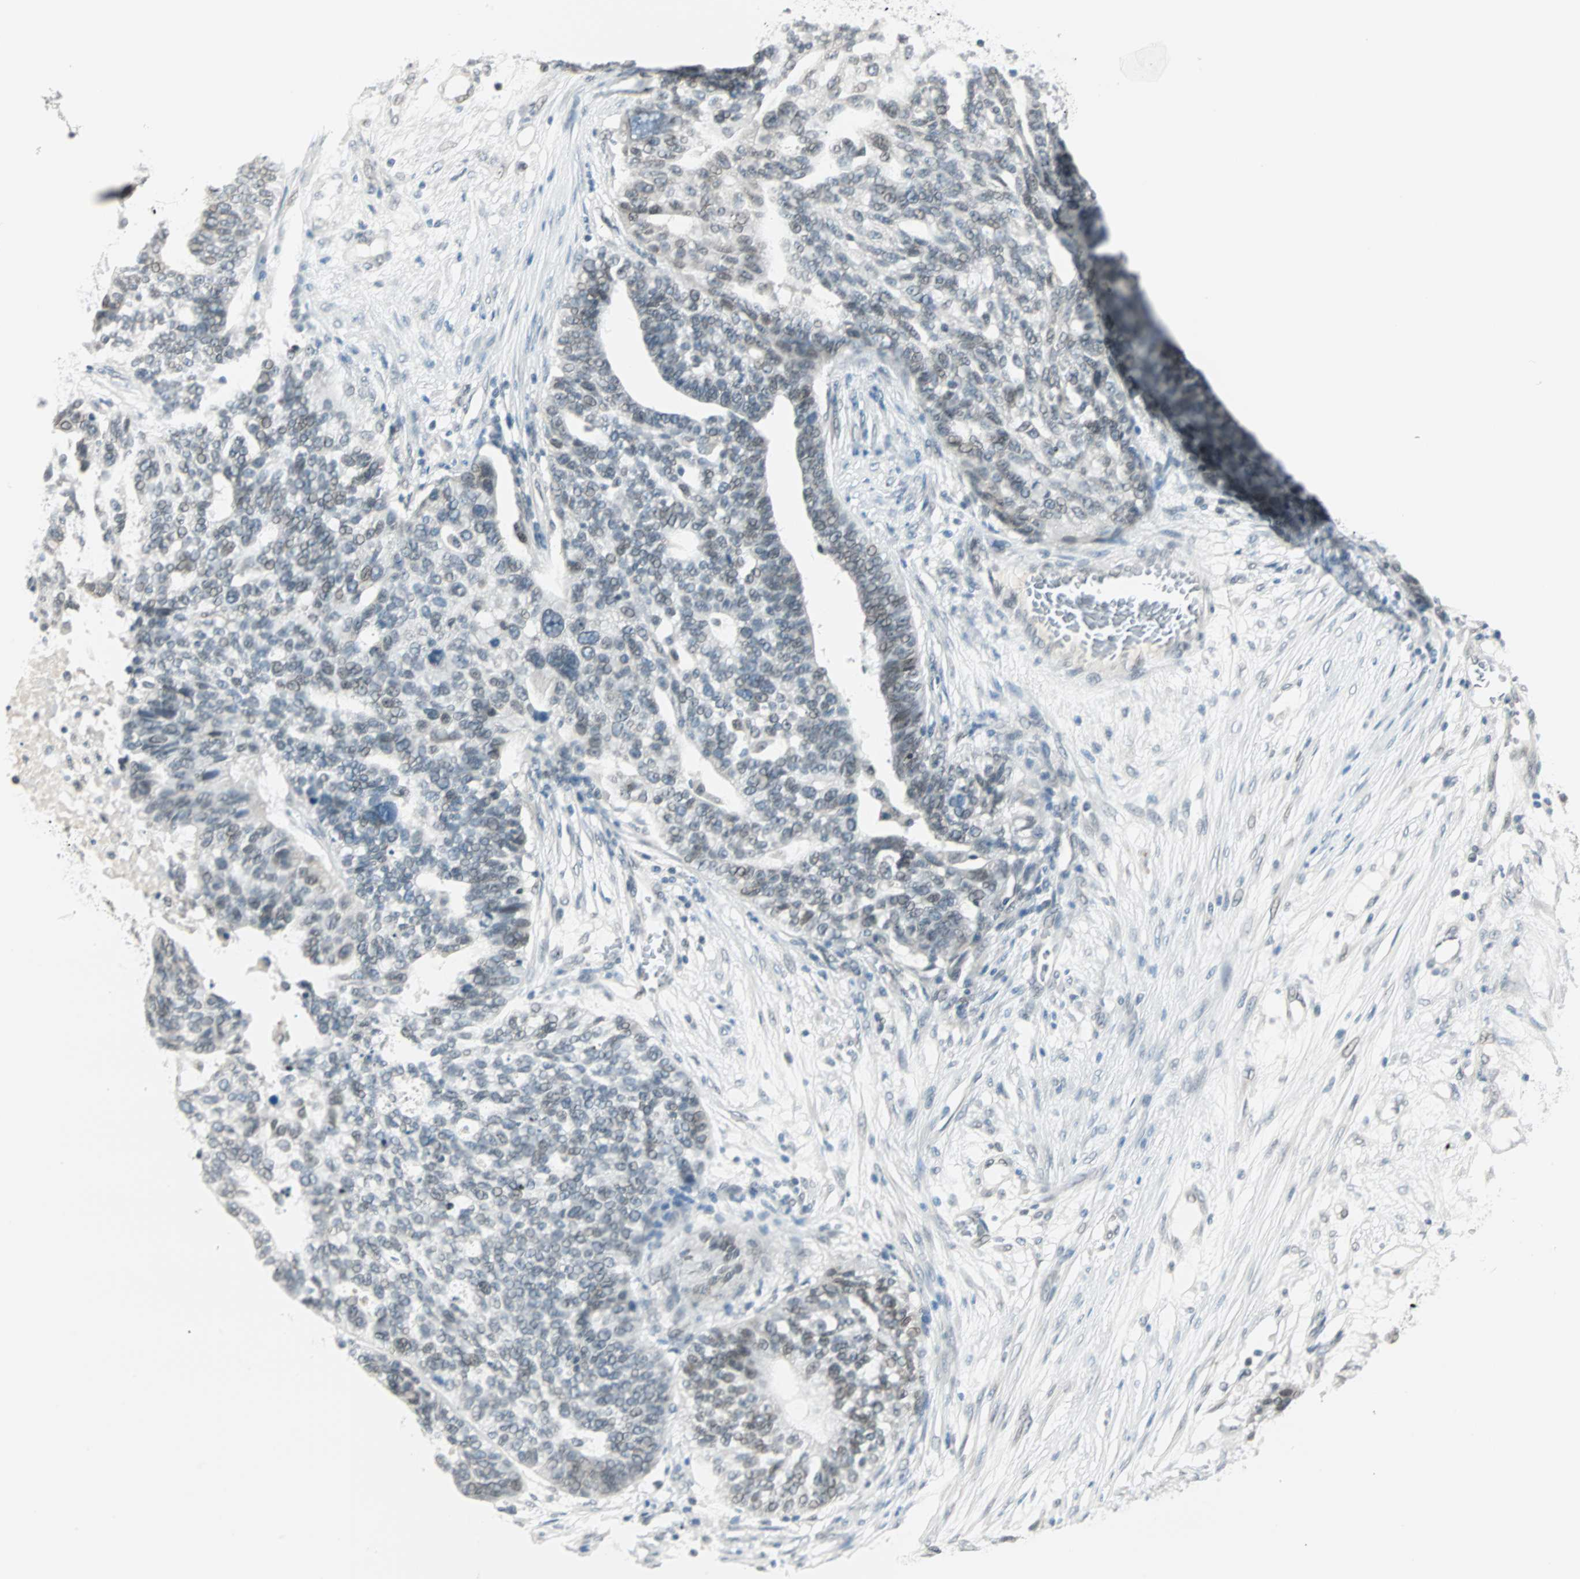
{"staining": {"intensity": "weak", "quantity": "<25%", "location": "nuclear"}, "tissue": "ovarian cancer", "cell_type": "Tumor cells", "image_type": "cancer", "snomed": [{"axis": "morphology", "description": "Cystadenocarcinoma, serous, NOS"}, {"axis": "topography", "description": "Ovary"}], "caption": "This histopathology image is of ovarian cancer (serous cystadenocarcinoma) stained with immunohistochemistry to label a protein in brown with the nuclei are counter-stained blue. There is no positivity in tumor cells.", "gene": "BCAN", "patient": {"sex": "female", "age": 59}}